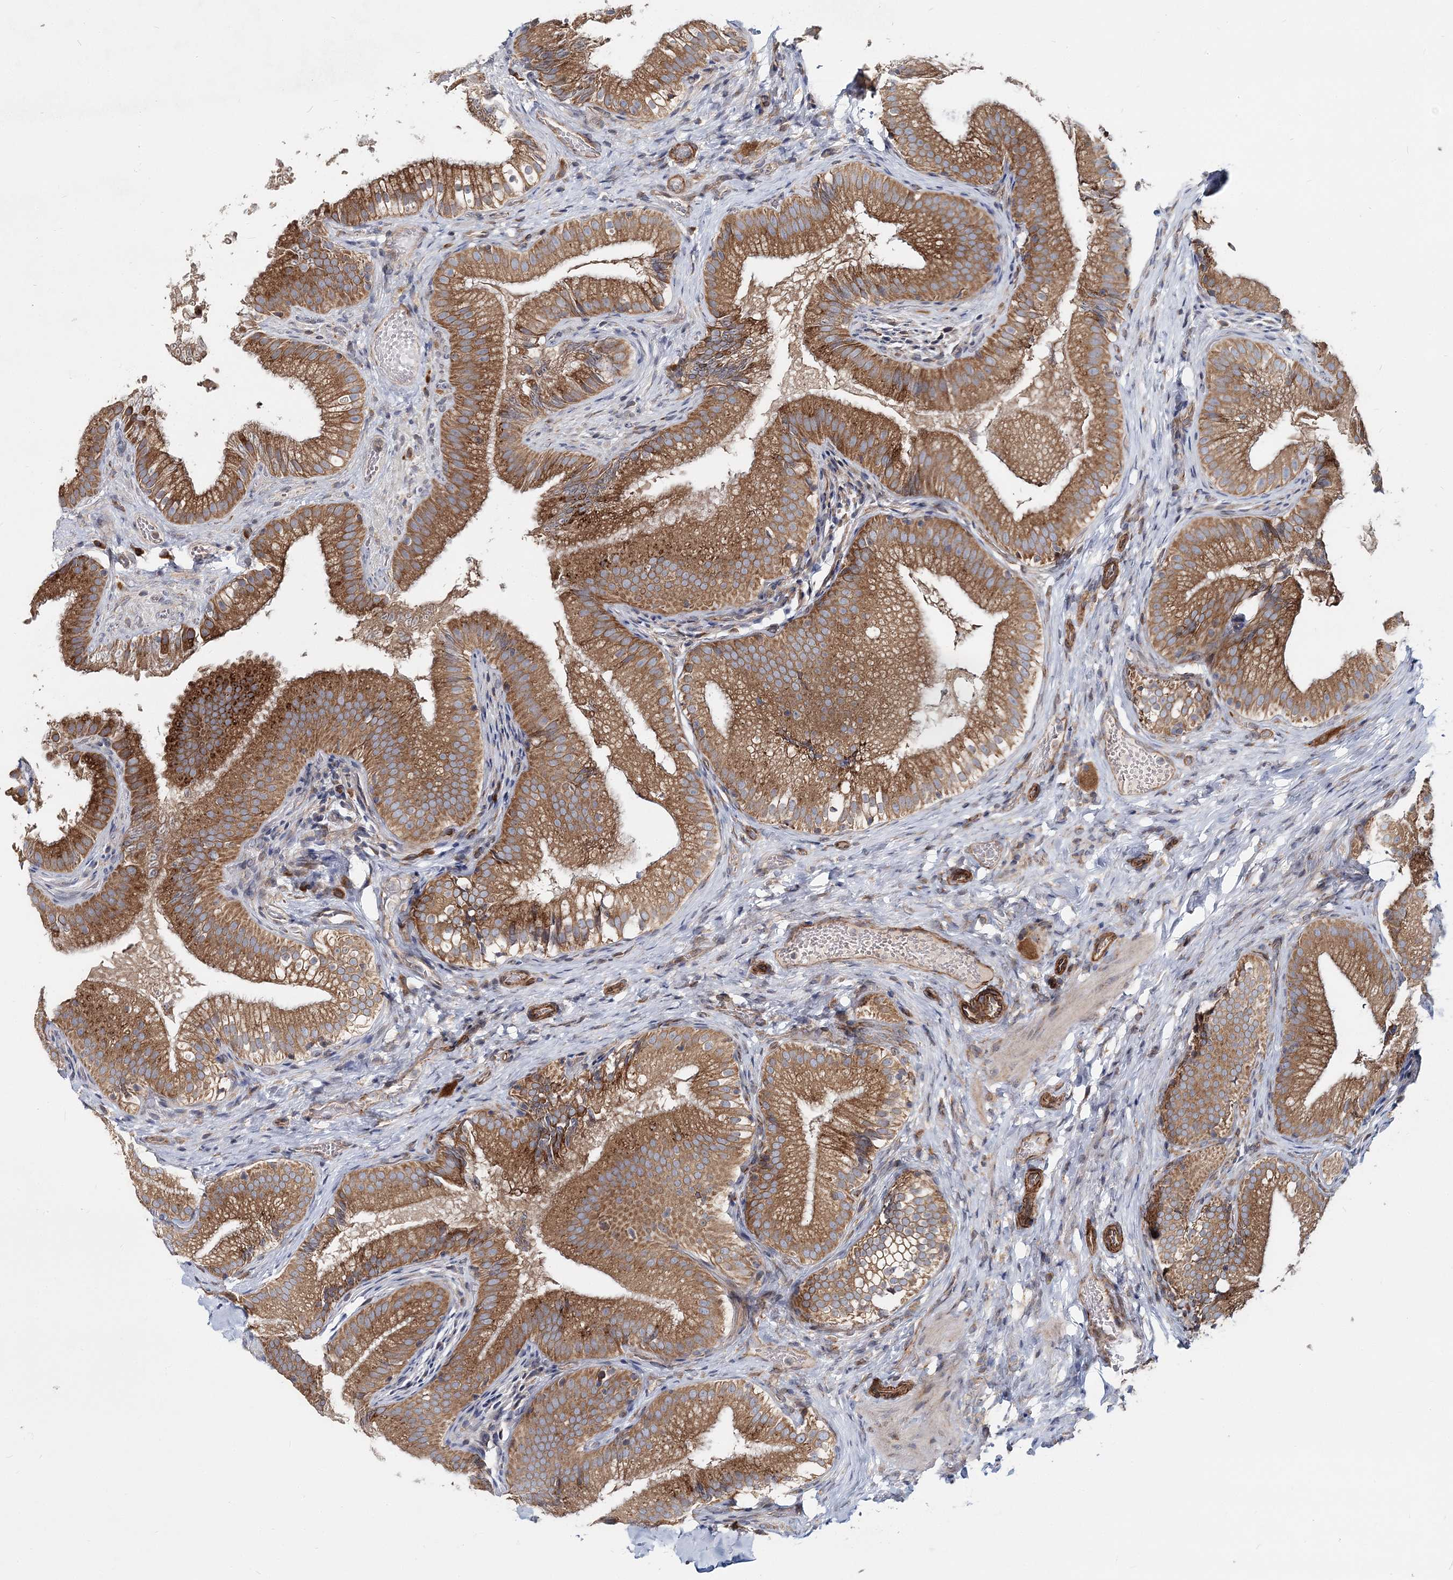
{"staining": {"intensity": "strong", "quantity": ">75%", "location": "cytoplasmic/membranous"}, "tissue": "gallbladder", "cell_type": "Glandular cells", "image_type": "normal", "snomed": [{"axis": "morphology", "description": "Normal tissue, NOS"}, {"axis": "topography", "description": "Gallbladder"}], "caption": "Immunohistochemistry (DAB) staining of normal gallbladder exhibits strong cytoplasmic/membranous protein expression in about >75% of glandular cells. (Stains: DAB in brown, nuclei in blue, Microscopy: brightfield microscopy at high magnification).", "gene": "NBAS", "patient": {"sex": "female", "age": 30}}